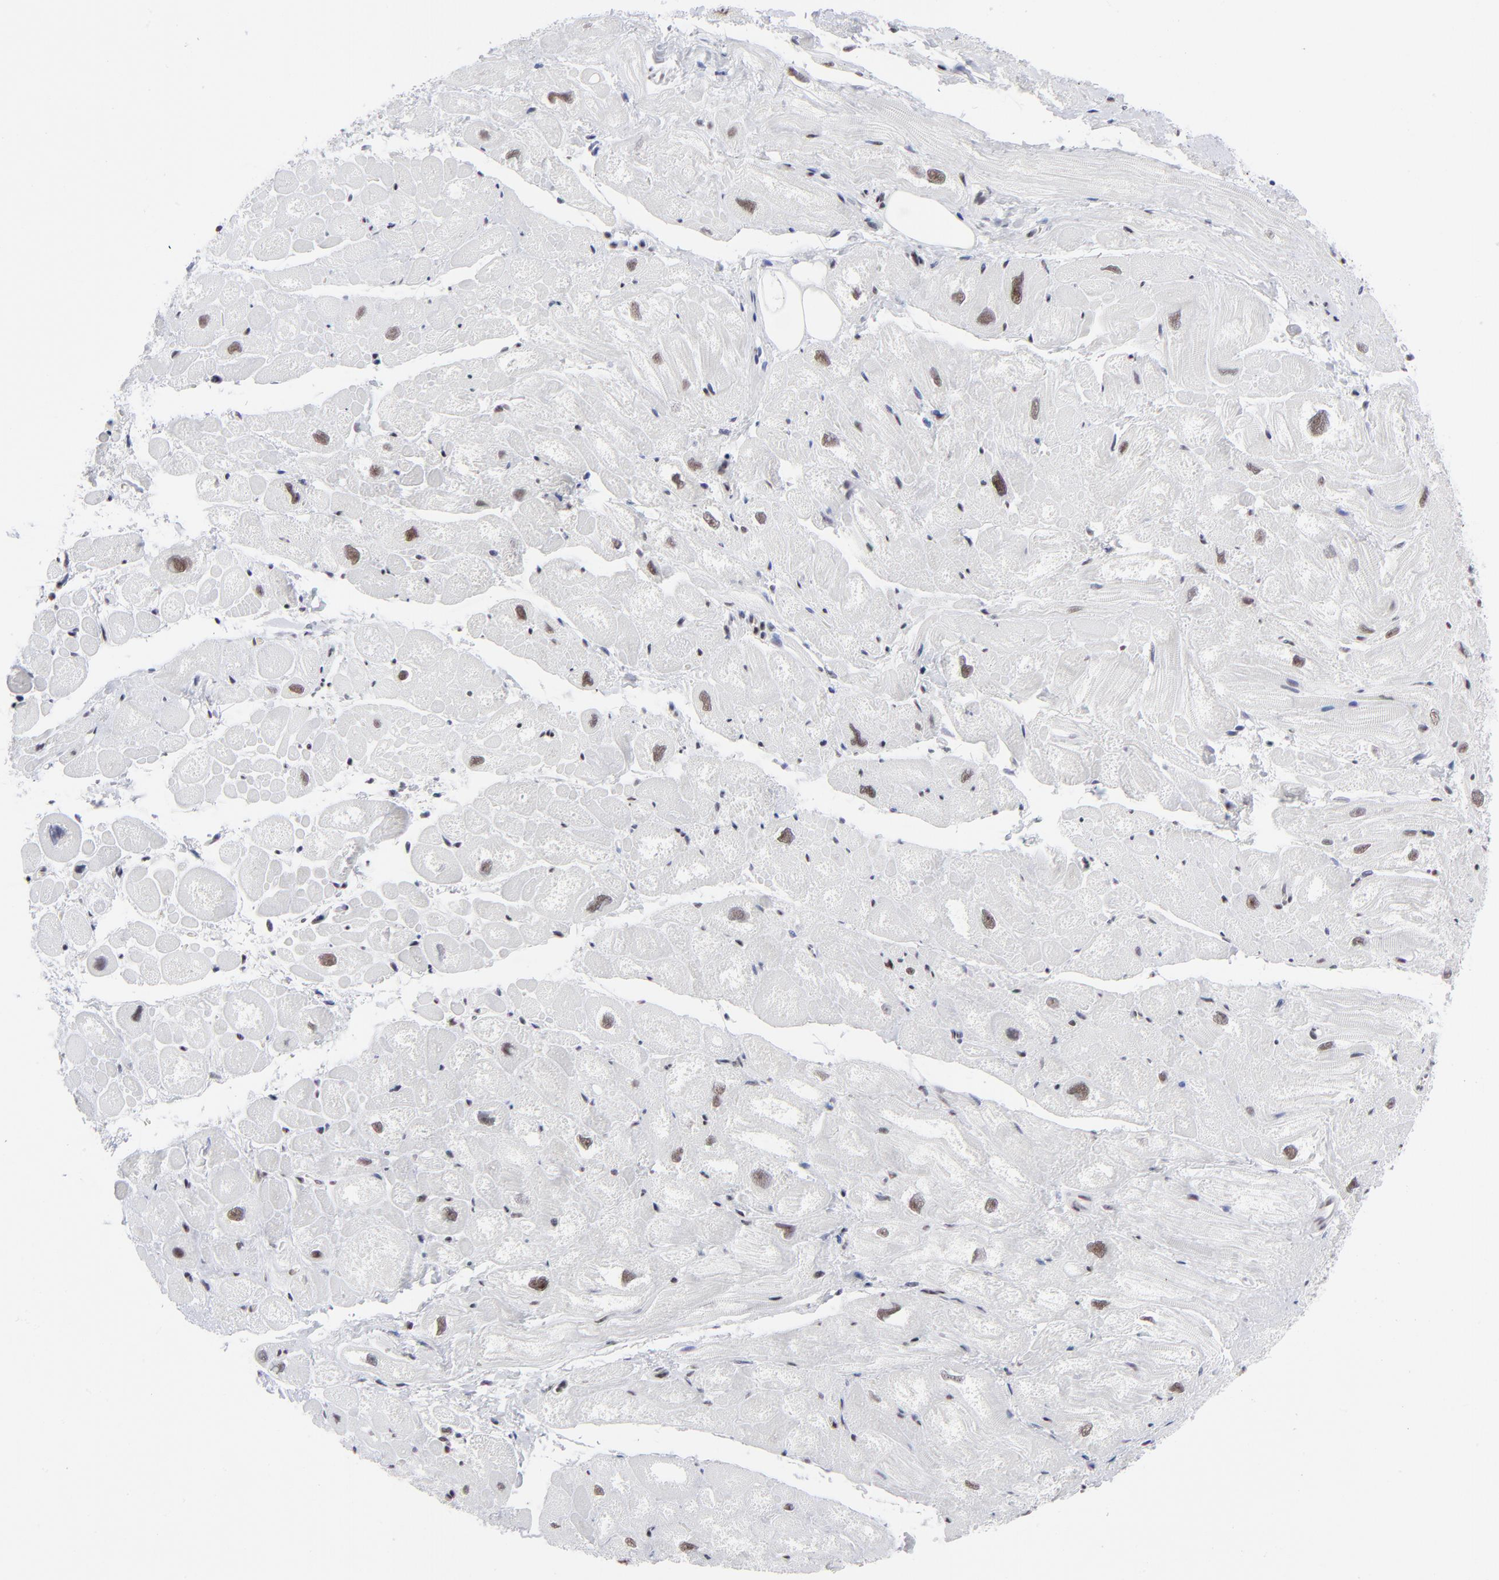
{"staining": {"intensity": "weak", "quantity": ">75%", "location": "nuclear"}, "tissue": "heart muscle", "cell_type": "Cardiomyocytes", "image_type": "normal", "snomed": [{"axis": "morphology", "description": "Normal tissue, NOS"}, {"axis": "topography", "description": "Heart"}], "caption": "Approximately >75% of cardiomyocytes in benign human heart muscle display weak nuclear protein expression as visualized by brown immunohistochemical staining.", "gene": "SP2", "patient": {"sex": "male", "age": 49}}